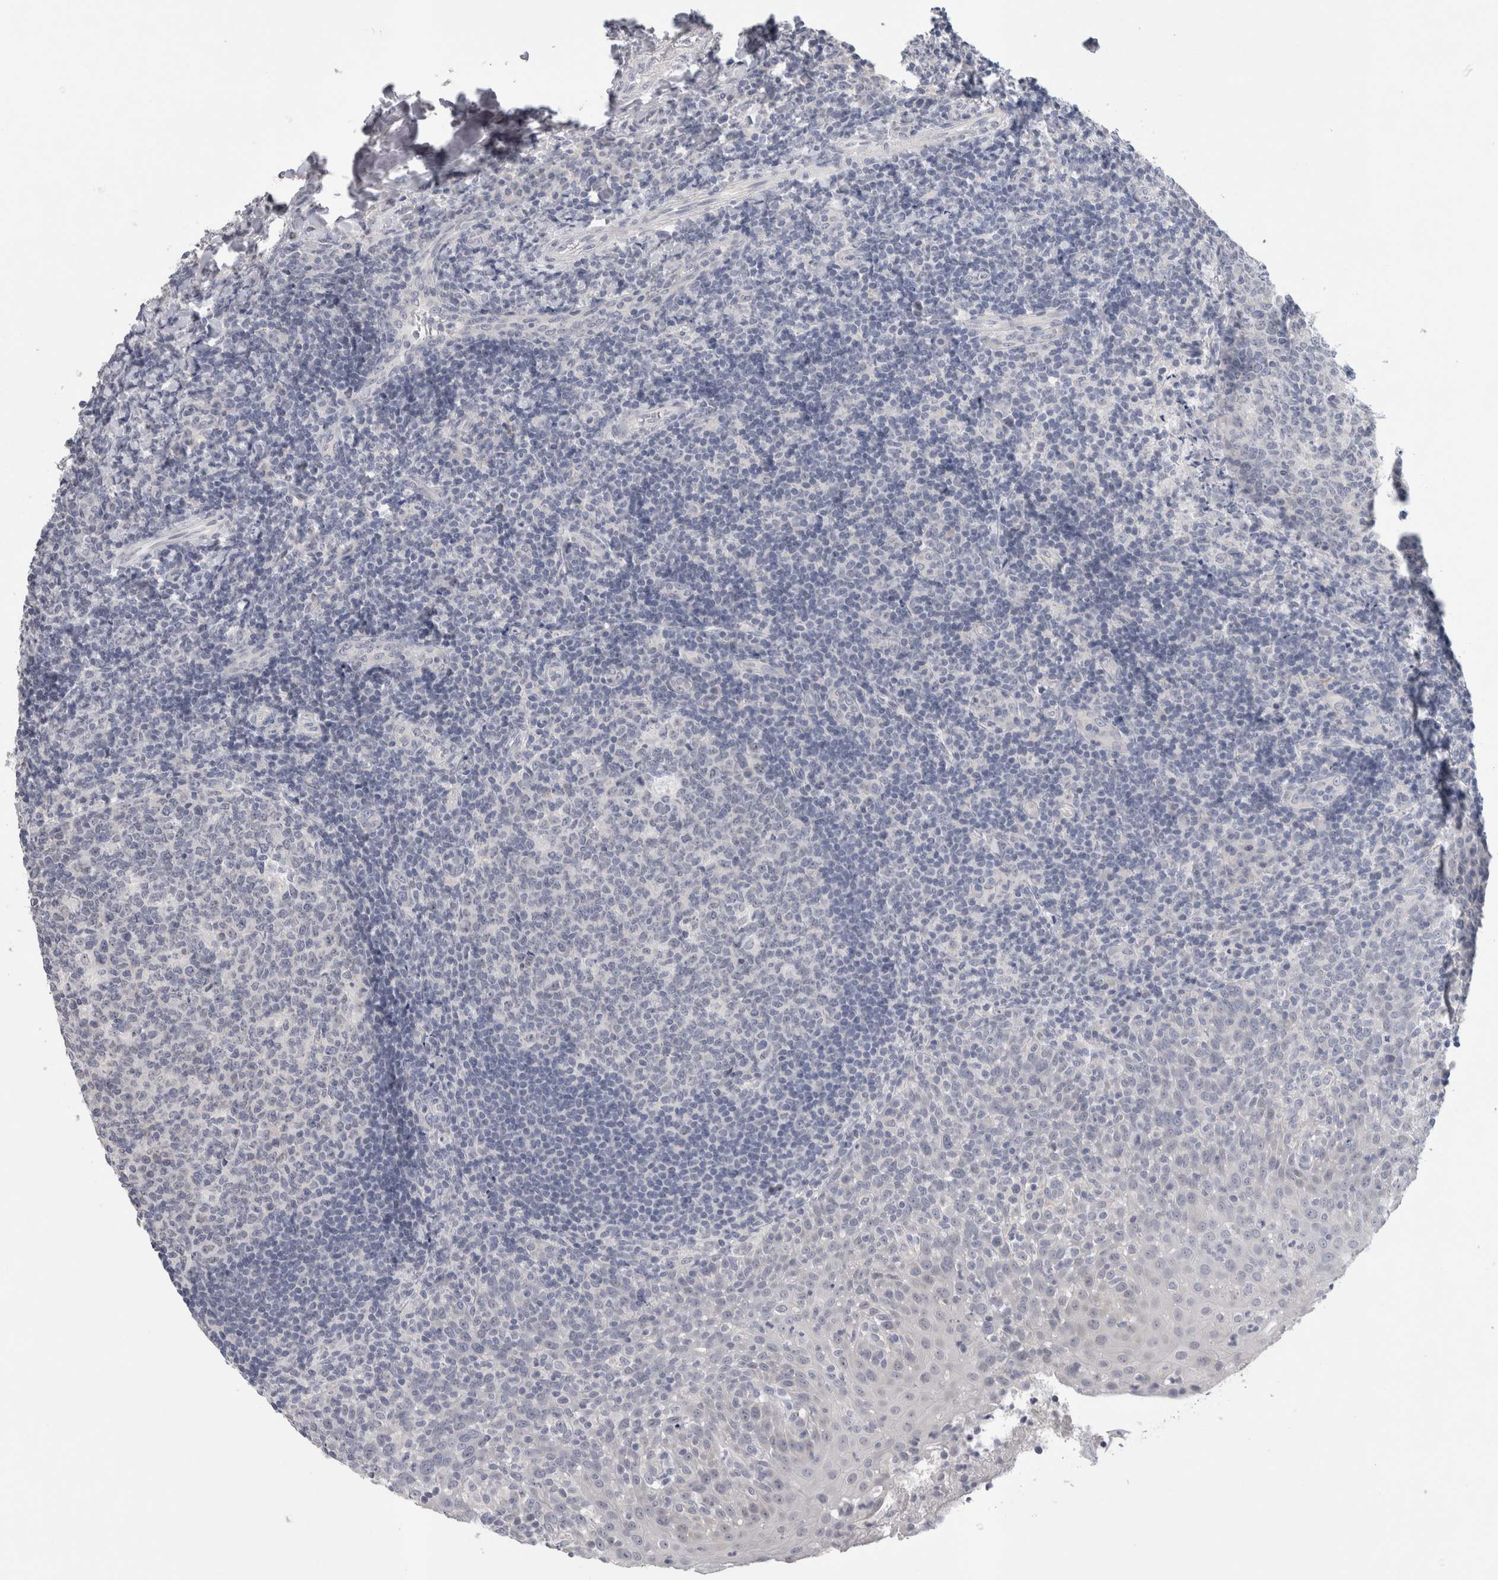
{"staining": {"intensity": "negative", "quantity": "none", "location": "none"}, "tissue": "tonsil", "cell_type": "Germinal center cells", "image_type": "normal", "snomed": [{"axis": "morphology", "description": "Normal tissue, NOS"}, {"axis": "topography", "description": "Tonsil"}], "caption": "Immunohistochemistry (IHC) photomicrograph of unremarkable tonsil stained for a protein (brown), which reveals no positivity in germinal center cells. (DAB immunohistochemistry (IHC) visualized using brightfield microscopy, high magnification).", "gene": "TONSL", "patient": {"sex": "female", "age": 19}}